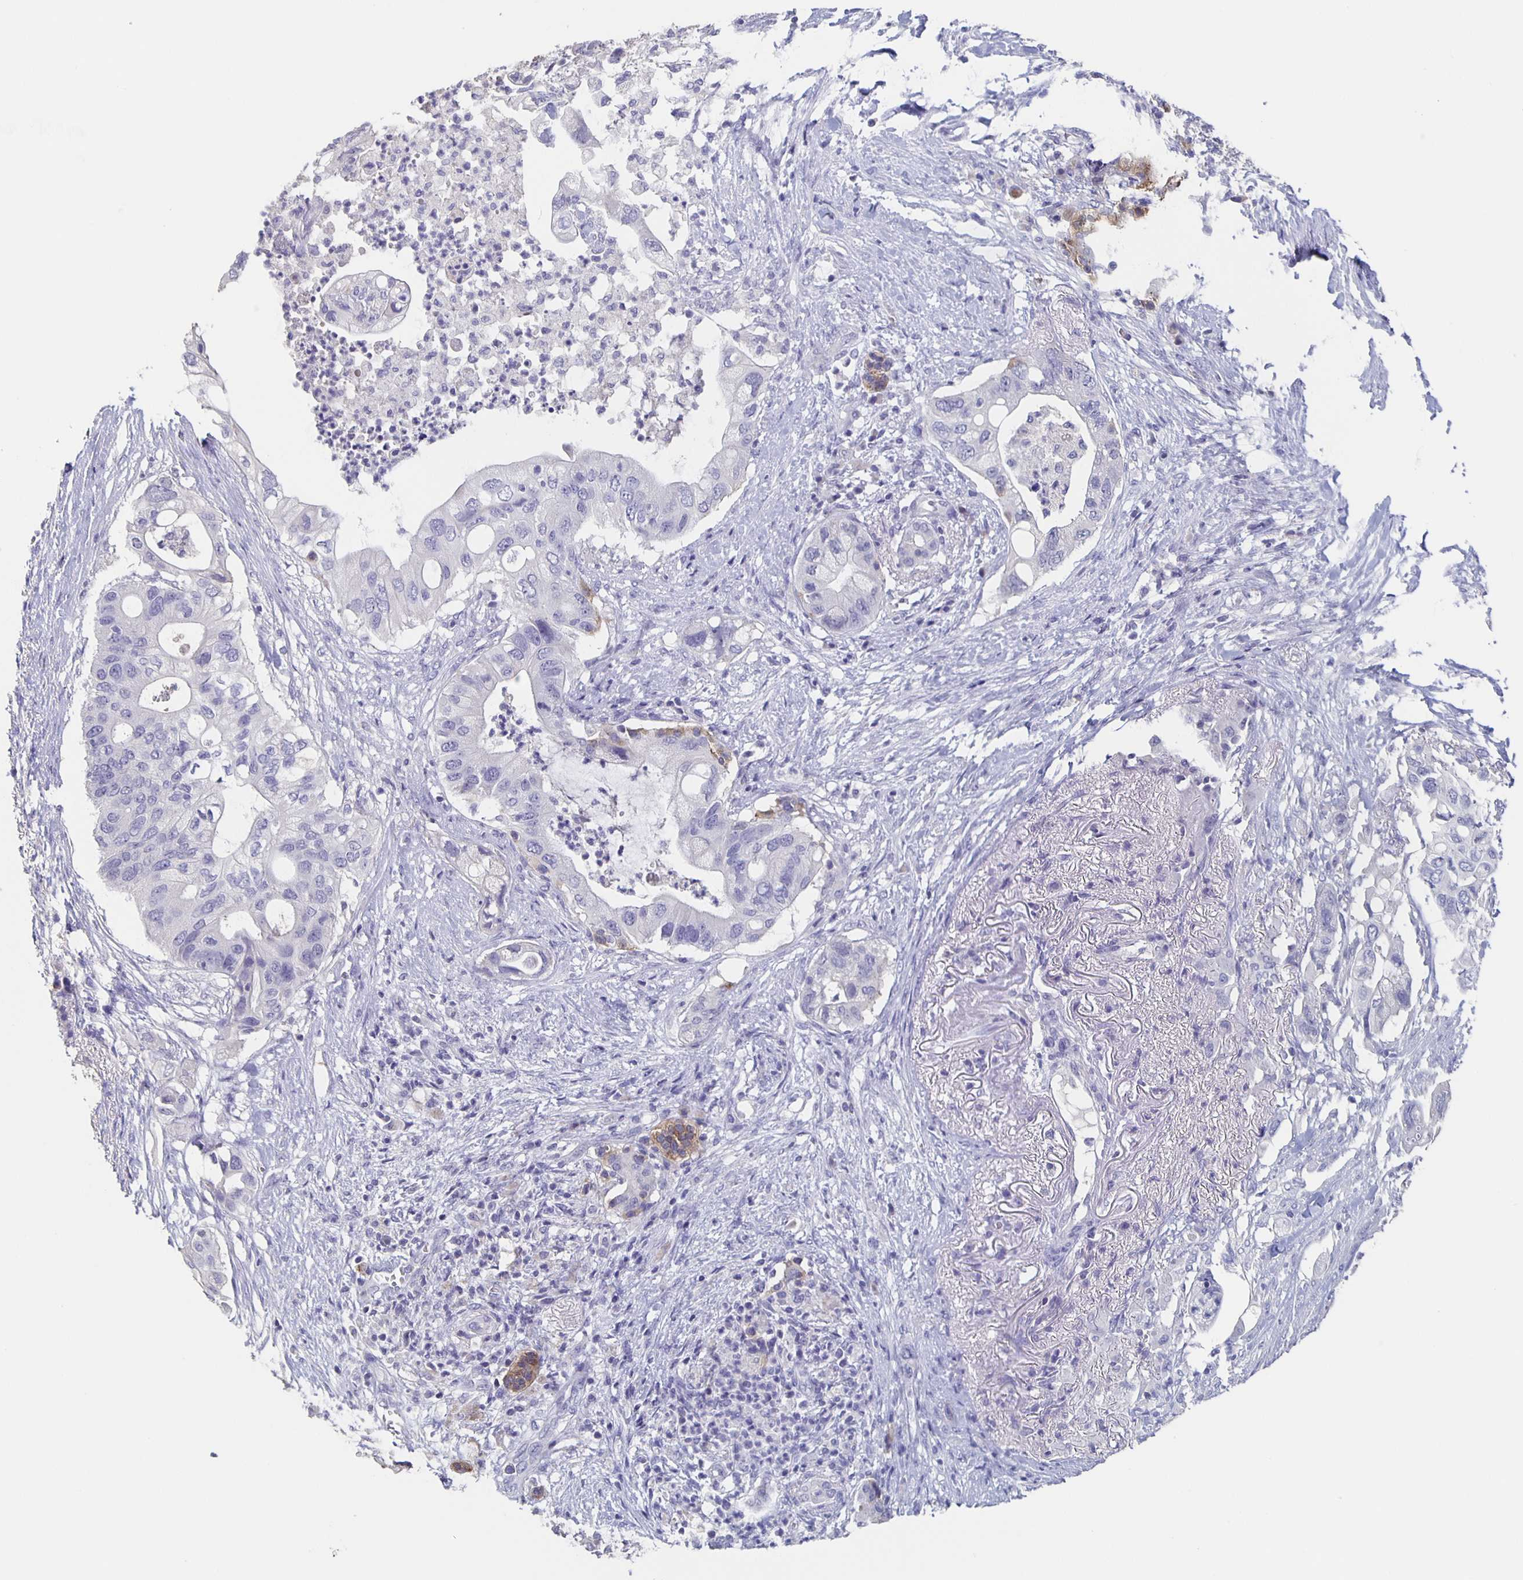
{"staining": {"intensity": "negative", "quantity": "none", "location": "none"}, "tissue": "pancreatic cancer", "cell_type": "Tumor cells", "image_type": "cancer", "snomed": [{"axis": "morphology", "description": "Adenocarcinoma, NOS"}, {"axis": "topography", "description": "Pancreas"}], "caption": "The image exhibits no staining of tumor cells in adenocarcinoma (pancreatic). (DAB (3,3'-diaminobenzidine) immunohistochemistry visualized using brightfield microscopy, high magnification).", "gene": "CACNA2D2", "patient": {"sex": "female", "age": 72}}